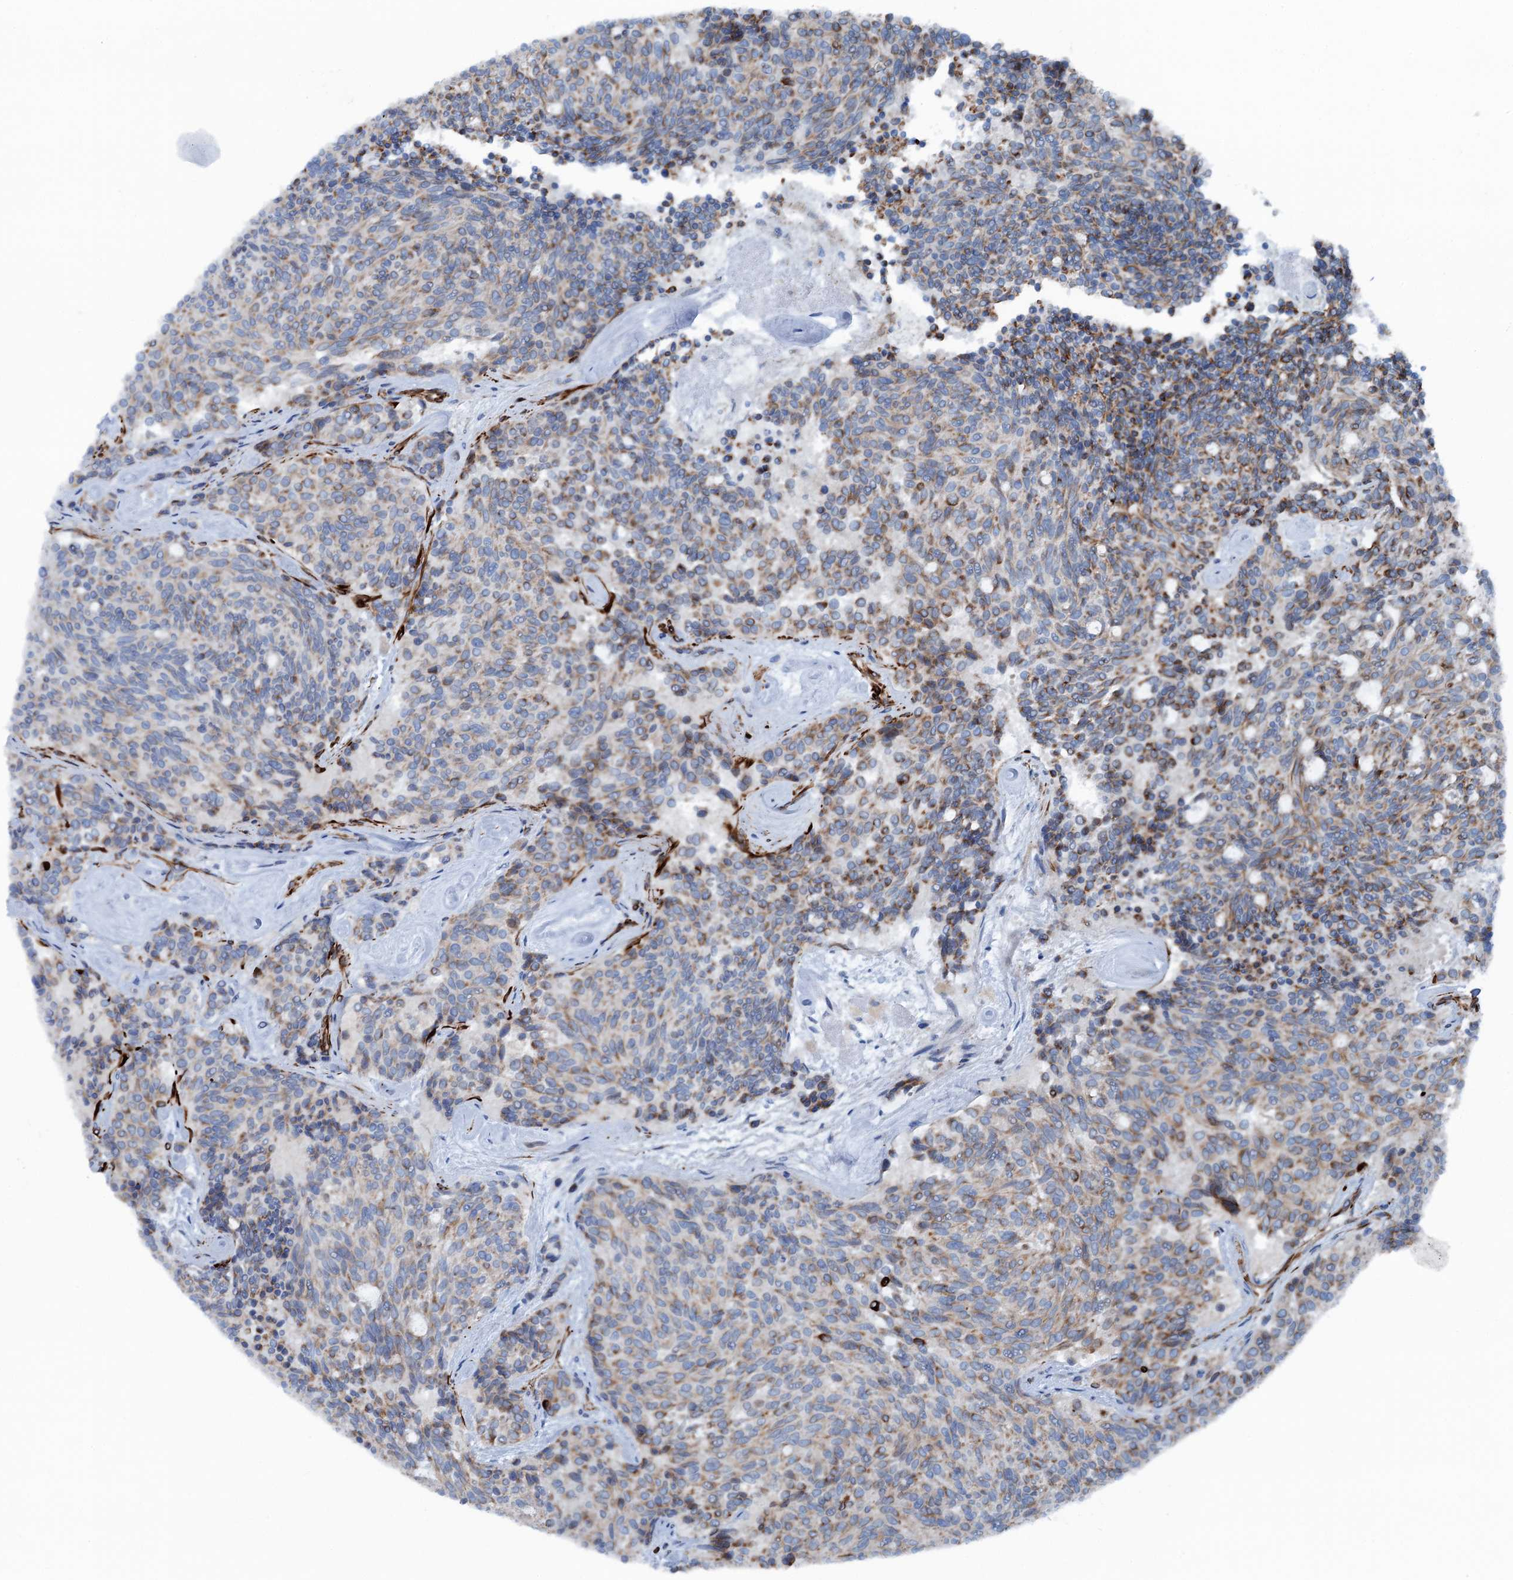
{"staining": {"intensity": "weak", "quantity": "<25%", "location": "cytoplasmic/membranous"}, "tissue": "carcinoid", "cell_type": "Tumor cells", "image_type": "cancer", "snomed": [{"axis": "morphology", "description": "Carcinoid, malignant, NOS"}, {"axis": "topography", "description": "Pancreas"}], "caption": "Carcinoid was stained to show a protein in brown. There is no significant staining in tumor cells. (Stains: DAB (3,3'-diaminobenzidine) IHC with hematoxylin counter stain, Microscopy: brightfield microscopy at high magnification).", "gene": "CALCOCO1", "patient": {"sex": "female", "age": 54}}